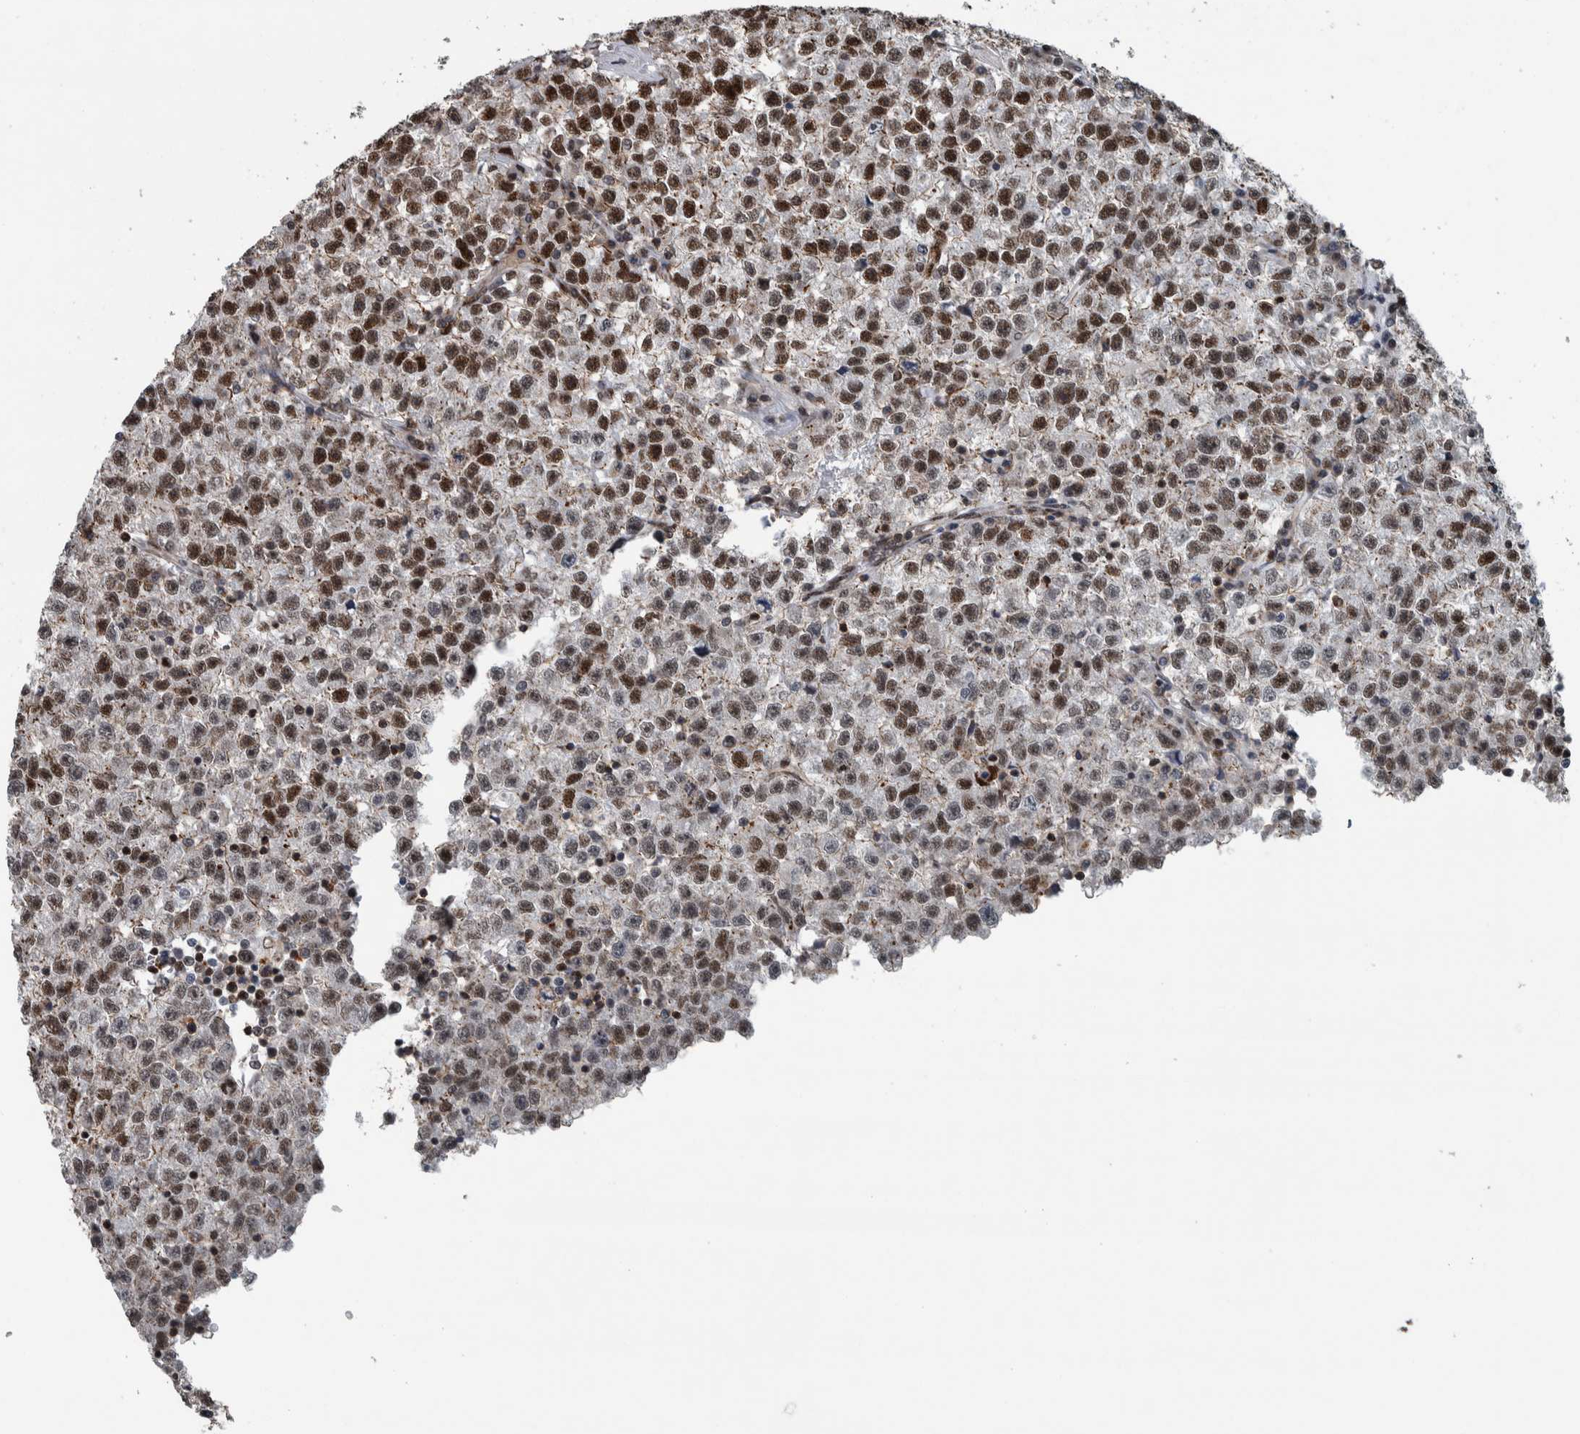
{"staining": {"intensity": "strong", "quantity": "25%-75%", "location": "nuclear"}, "tissue": "testis cancer", "cell_type": "Tumor cells", "image_type": "cancer", "snomed": [{"axis": "morphology", "description": "Seminoma, NOS"}, {"axis": "topography", "description": "Testis"}], "caption": "The photomicrograph reveals a brown stain indicating the presence of a protein in the nuclear of tumor cells in testis seminoma.", "gene": "FAM135B", "patient": {"sex": "male", "age": 22}}